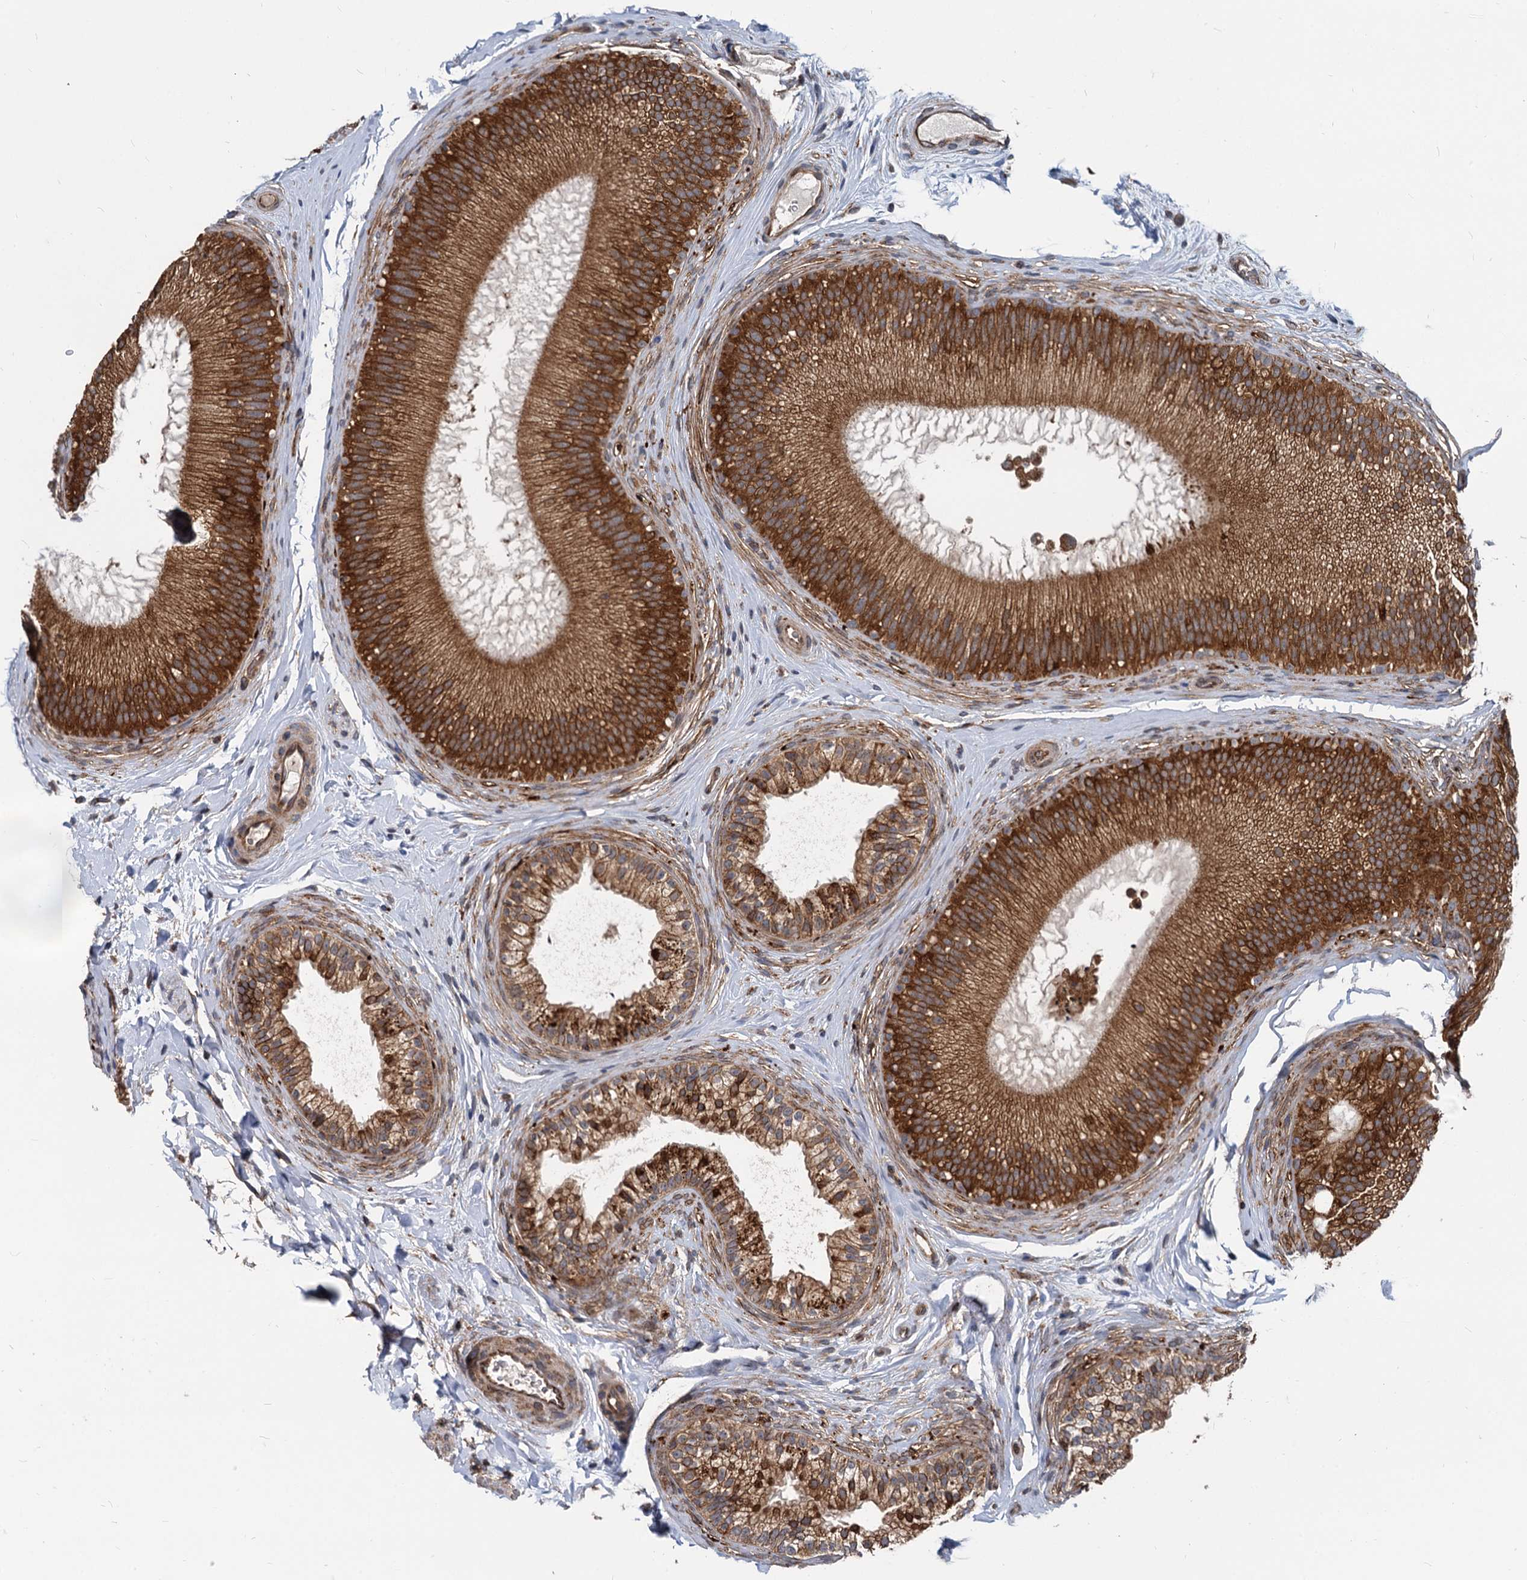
{"staining": {"intensity": "strong", "quantity": ">75%", "location": "cytoplasmic/membranous"}, "tissue": "epididymis", "cell_type": "Glandular cells", "image_type": "normal", "snomed": [{"axis": "morphology", "description": "Normal tissue, NOS"}, {"axis": "topography", "description": "Epididymis"}], "caption": "This image displays immunohistochemistry (IHC) staining of normal human epididymis, with high strong cytoplasmic/membranous staining in about >75% of glandular cells.", "gene": "STIM1", "patient": {"sex": "male", "age": 45}}